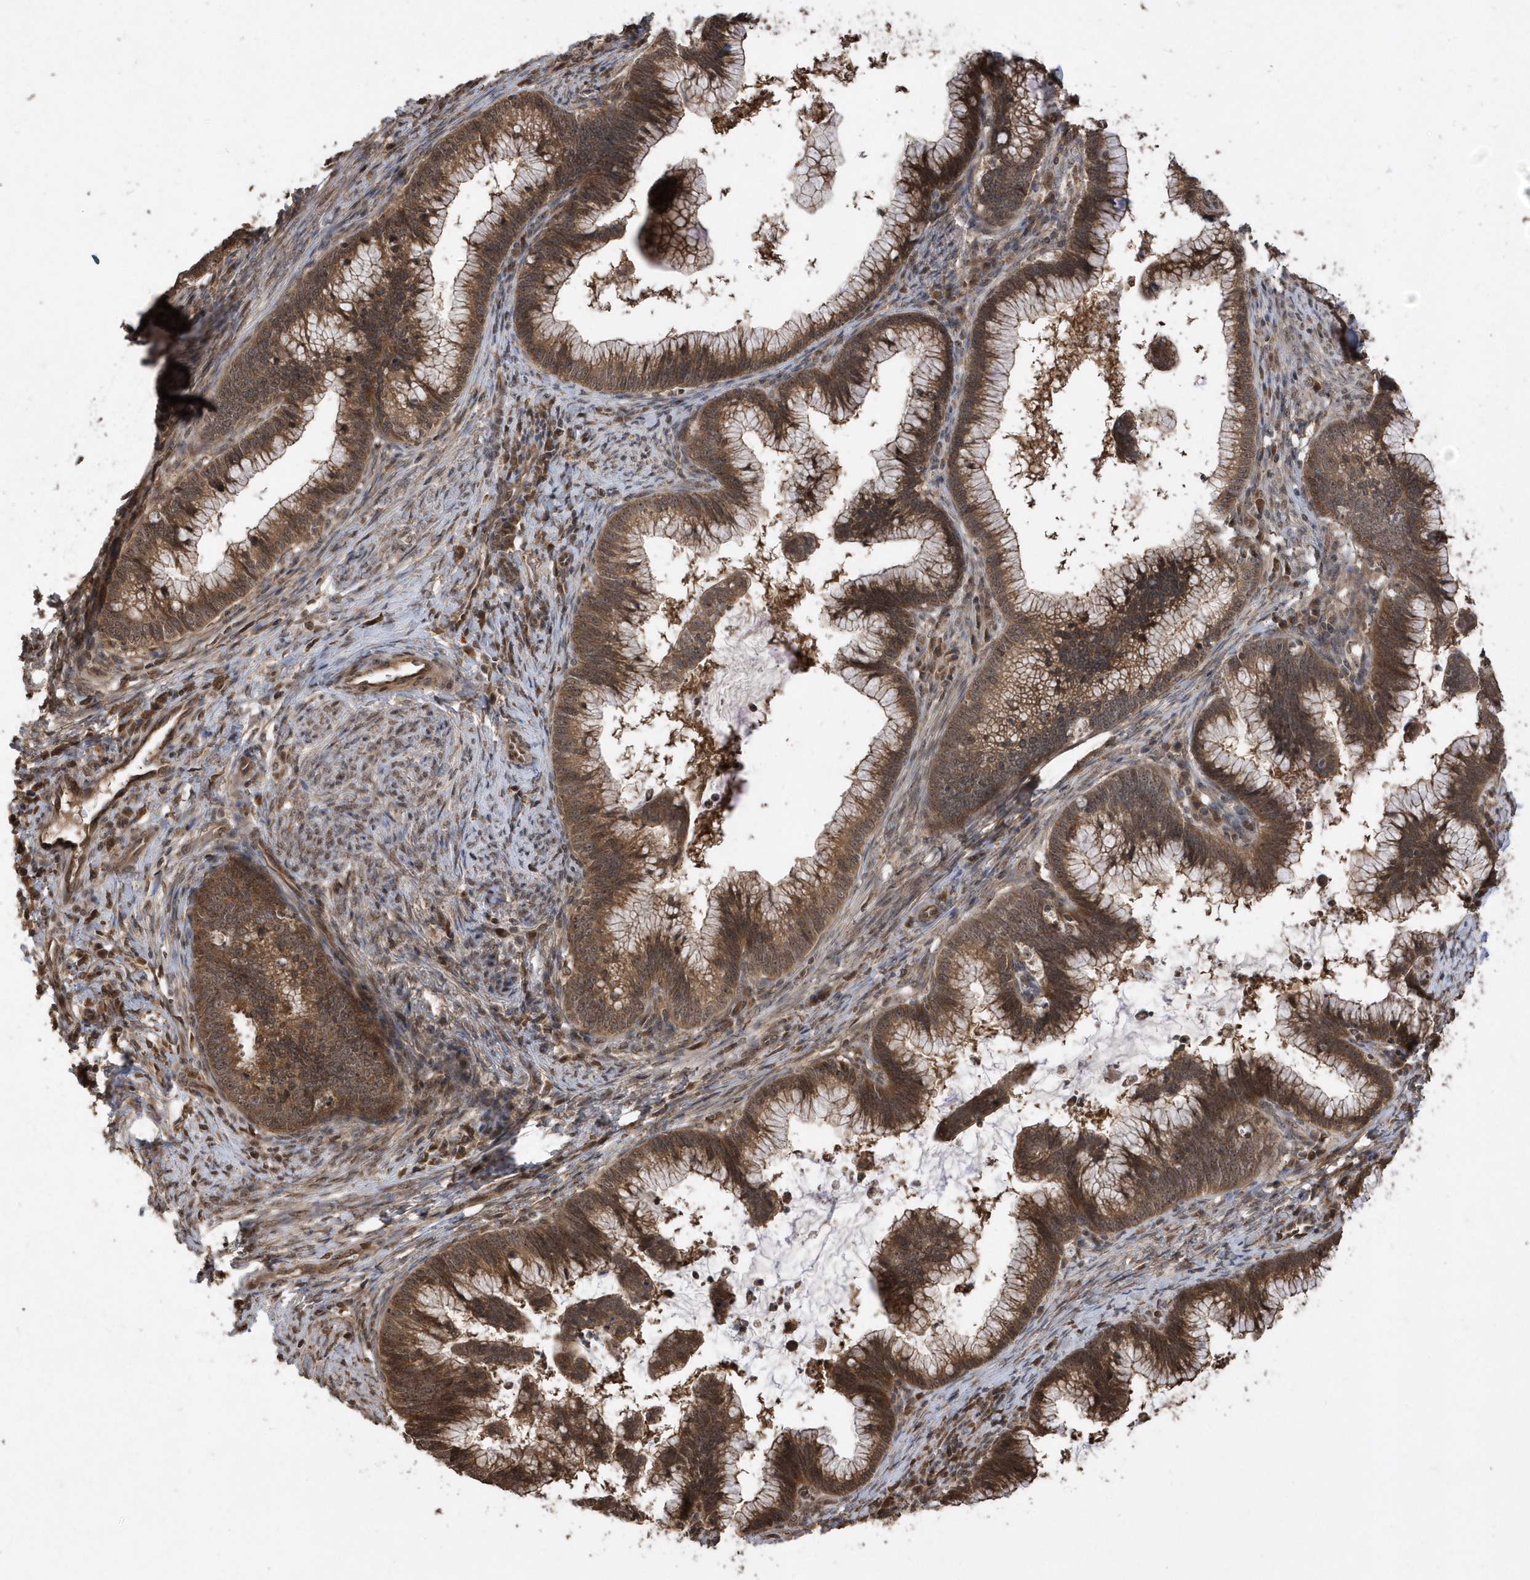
{"staining": {"intensity": "strong", "quantity": ">75%", "location": "cytoplasmic/membranous,nuclear"}, "tissue": "cervical cancer", "cell_type": "Tumor cells", "image_type": "cancer", "snomed": [{"axis": "morphology", "description": "Adenocarcinoma, NOS"}, {"axis": "topography", "description": "Cervix"}], "caption": "IHC staining of cervical cancer (adenocarcinoma), which shows high levels of strong cytoplasmic/membranous and nuclear positivity in approximately >75% of tumor cells indicating strong cytoplasmic/membranous and nuclear protein expression. The staining was performed using DAB (3,3'-diaminobenzidine) (brown) for protein detection and nuclei were counterstained in hematoxylin (blue).", "gene": "WASHC5", "patient": {"sex": "female", "age": 36}}